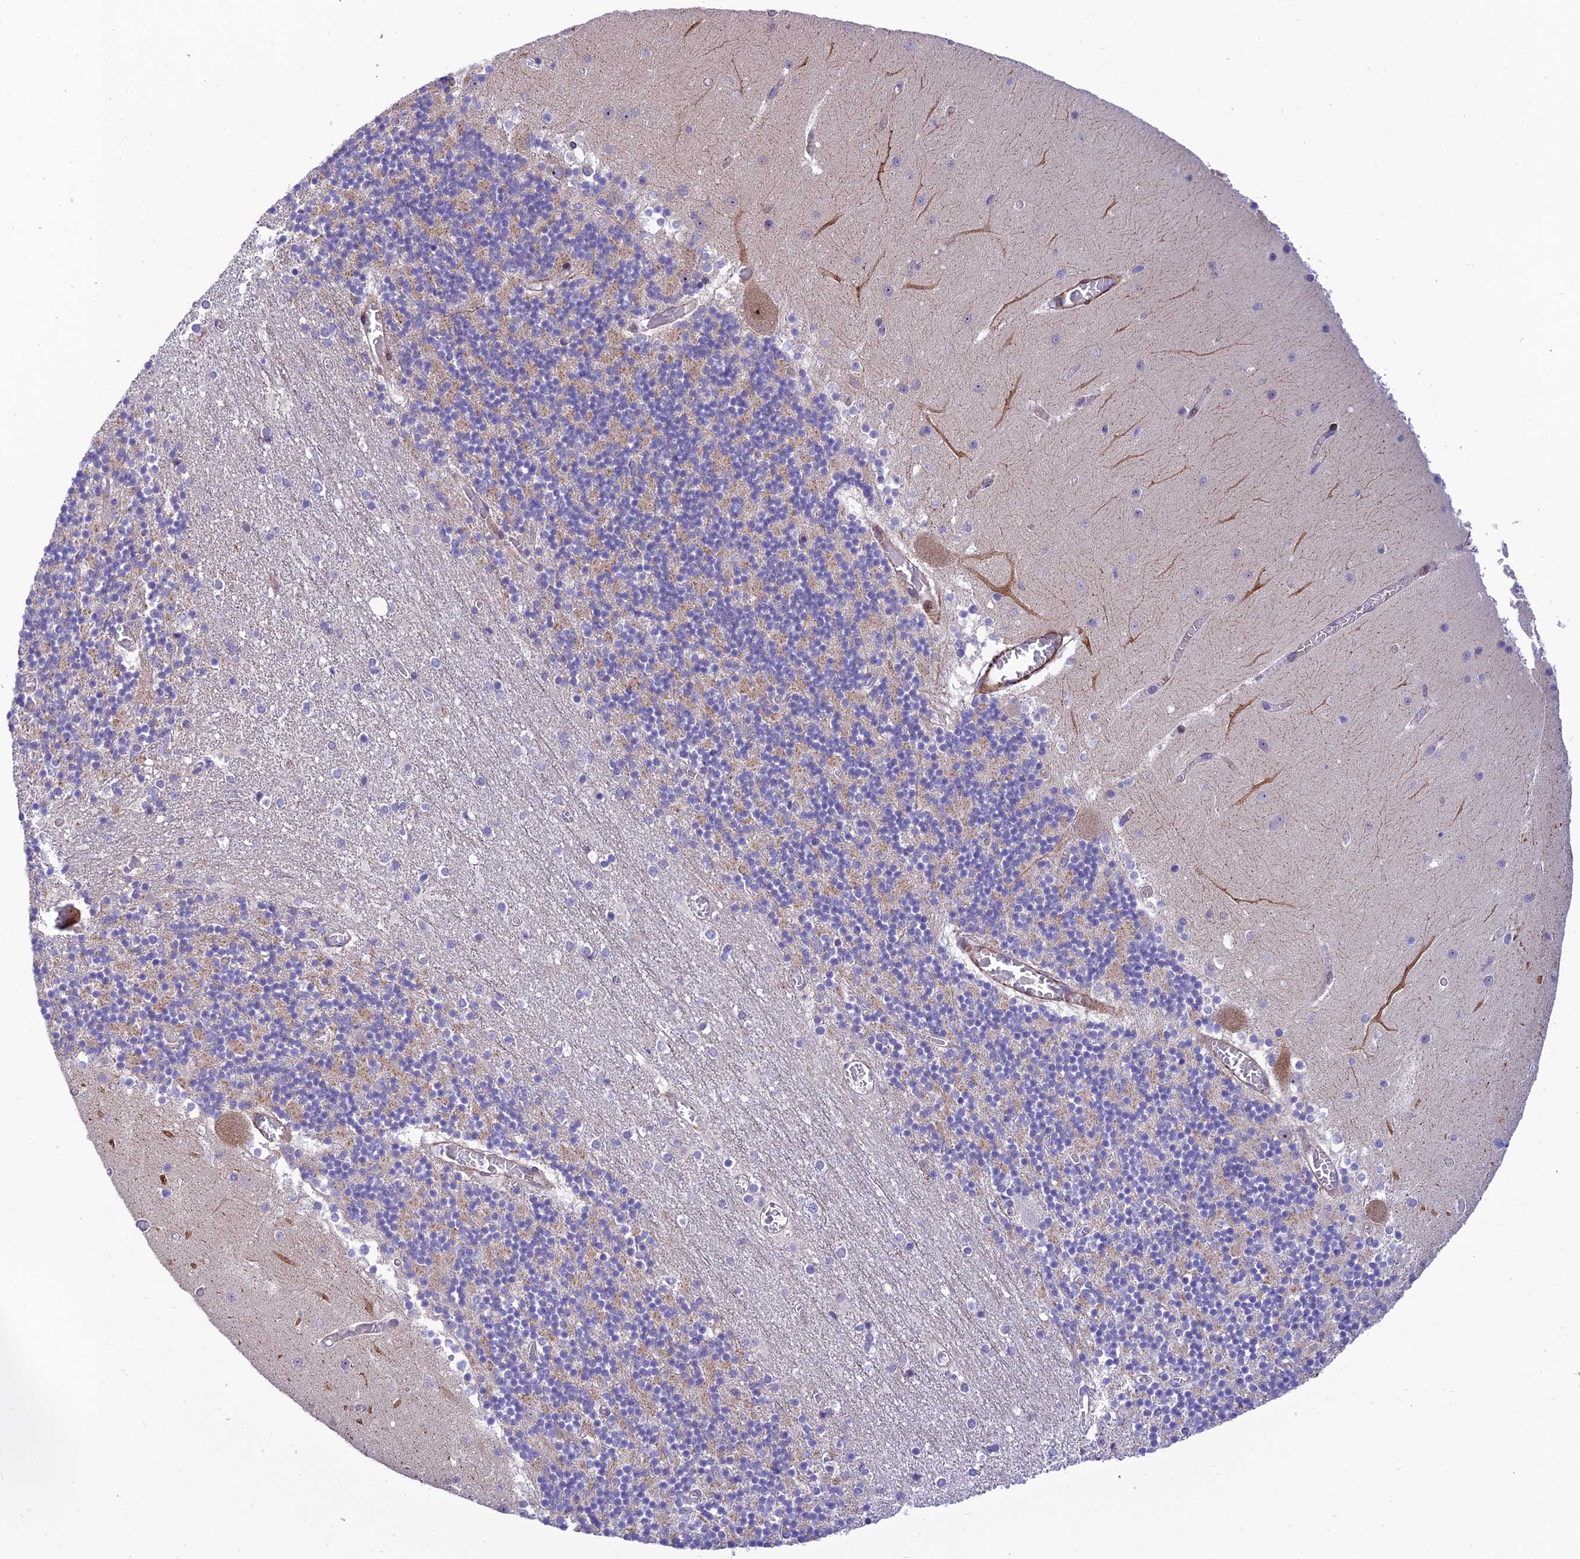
{"staining": {"intensity": "weak", "quantity": "25%-75%", "location": "cytoplasmic/membranous"}, "tissue": "cerebellum", "cell_type": "Cells in granular layer", "image_type": "normal", "snomed": [{"axis": "morphology", "description": "Normal tissue, NOS"}, {"axis": "topography", "description": "Cerebellum"}], "caption": "Protein expression analysis of unremarkable cerebellum shows weak cytoplasmic/membranous staining in approximately 25%-75% of cells in granular layer.", "gene": "KBTBD7", "patient": {"sex": "female", "age": 28}}